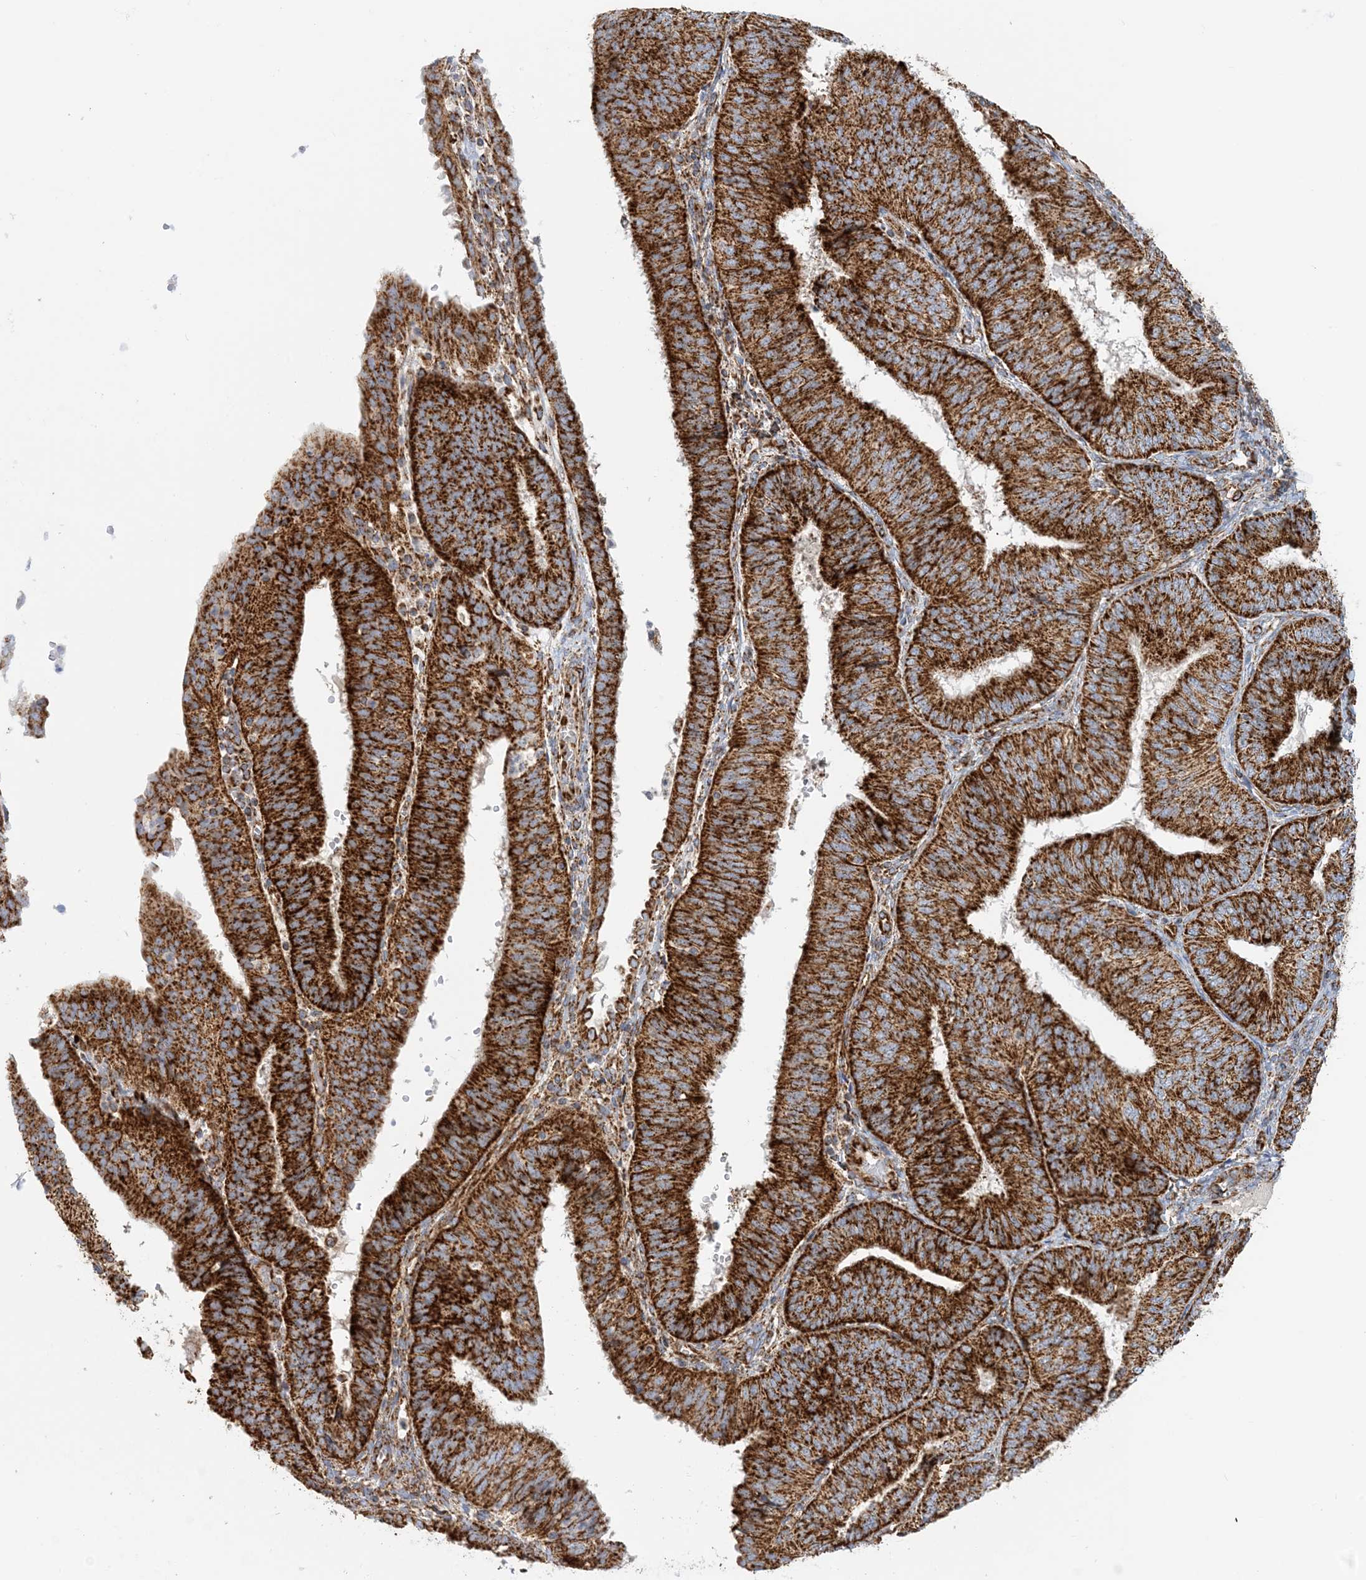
{"staining": {"intensity": "strong", "quantity": ">75%", "location": "cytoplasmic/membranous"}, "tissue": "endometrial cancer", "cell_type": "Tumor cells", "image_type": "cancer", "snomed": [{"axis": "morphology", "description": "Adenocarcinoma, NOS"}, {"axis": "topography", "description": "Endometrium"}], "caption": "Strong cytoplasmic/membranous protein positivity is identified in about >75% of tumor cells in endometrial adenocarcinoma.", "gene": "COA3", "patient": {"sex": "female", "age": 58}}